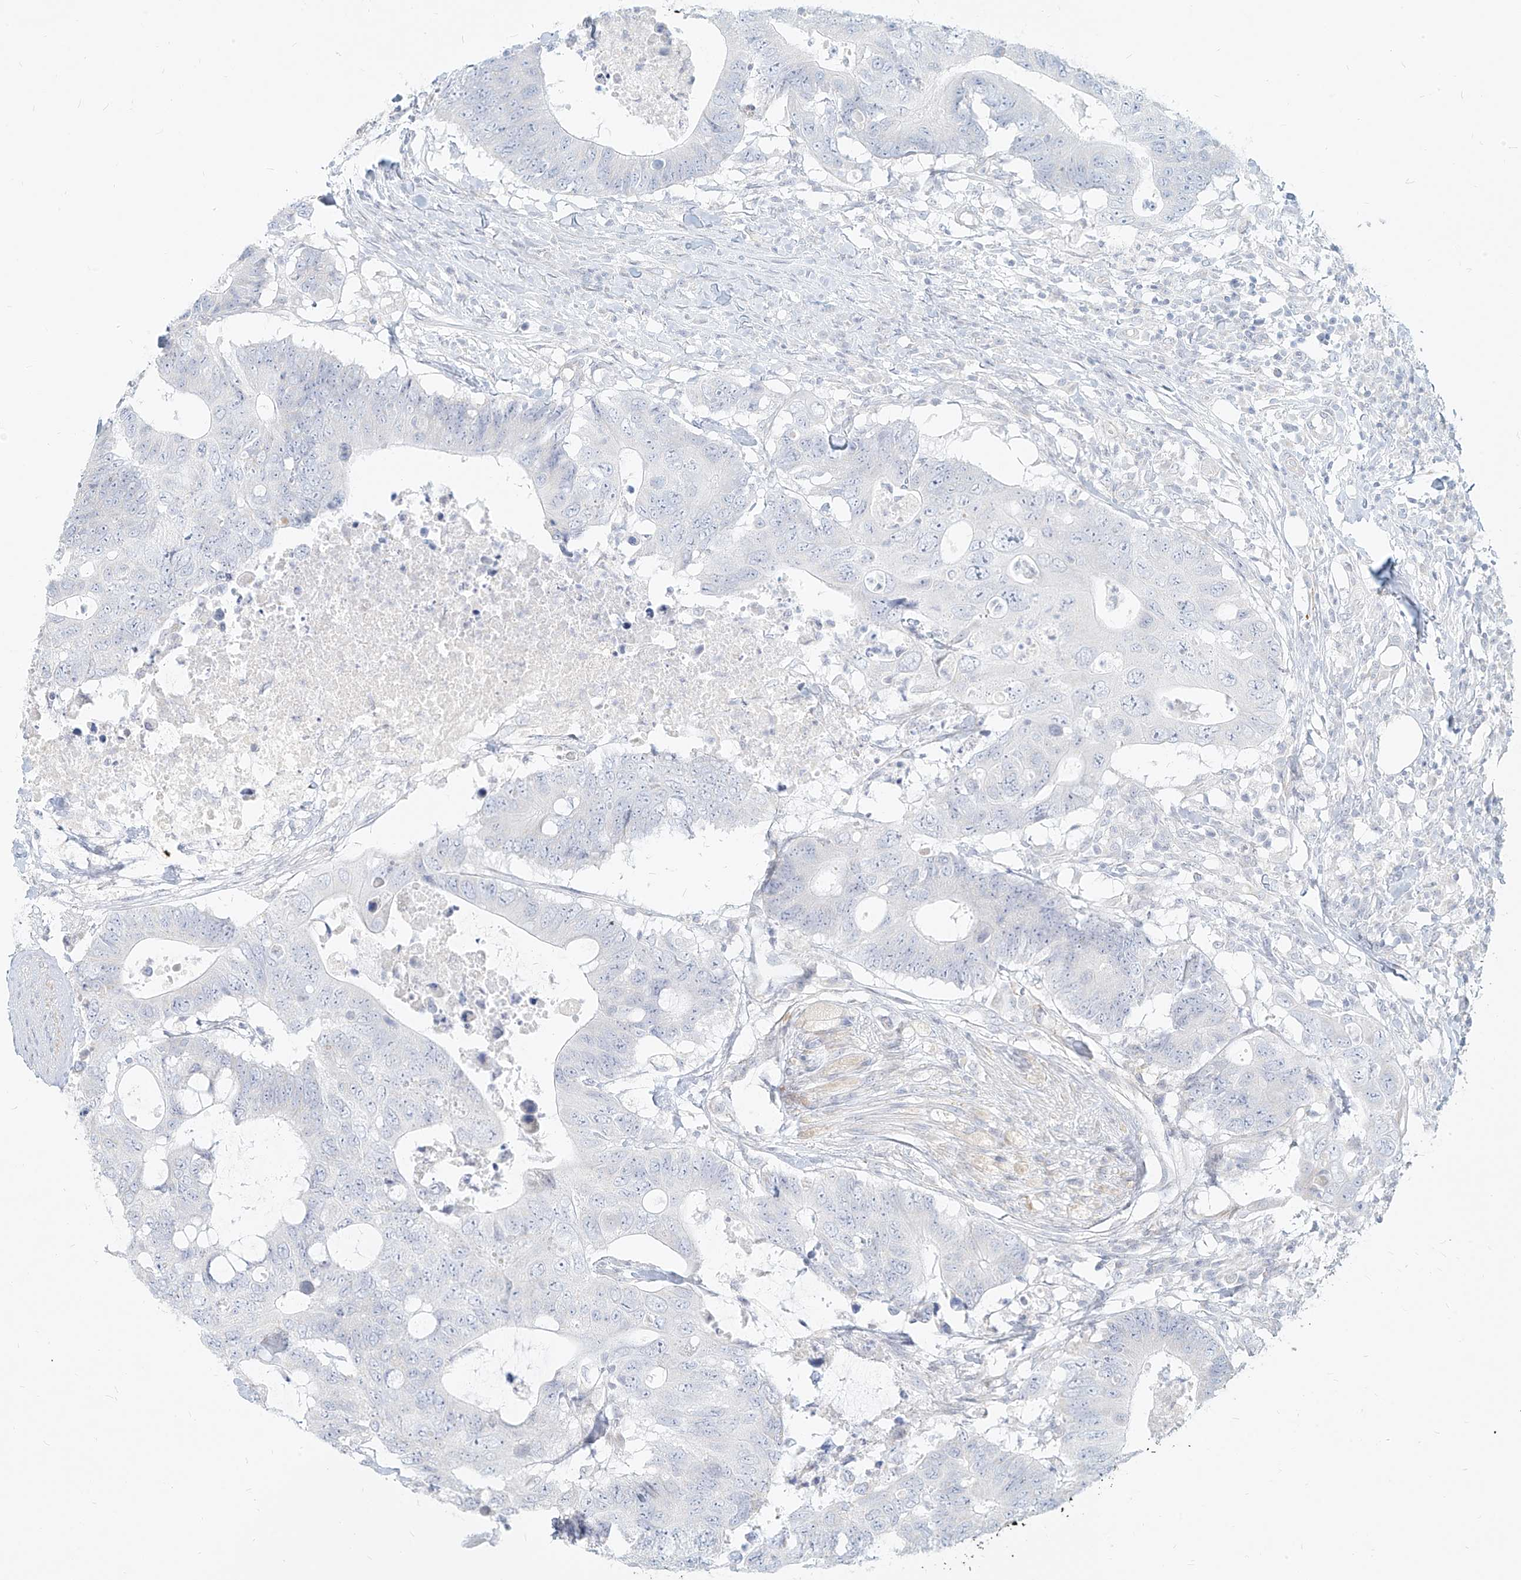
{"staining": {"intensity": "negative", "quantity": "none", "location": "none"}, "tissue": "colorectal cancer", "cell_type": "Tumor cells", "image_type": "cancer", "snomed": [{"axis": "morphology", "description": "Adenocarcinoma, NOS"}, {"axis": "topography", "description": "Colon"}], "caption": "DAB (3,3'-diaminobenzidine) immunohistochemical staining of adenocarcinoma (colorectal) shows no significant positivity in tumor cells.", "gene": "ITPKB", "patient": {"sex": "male", "age": 71}}